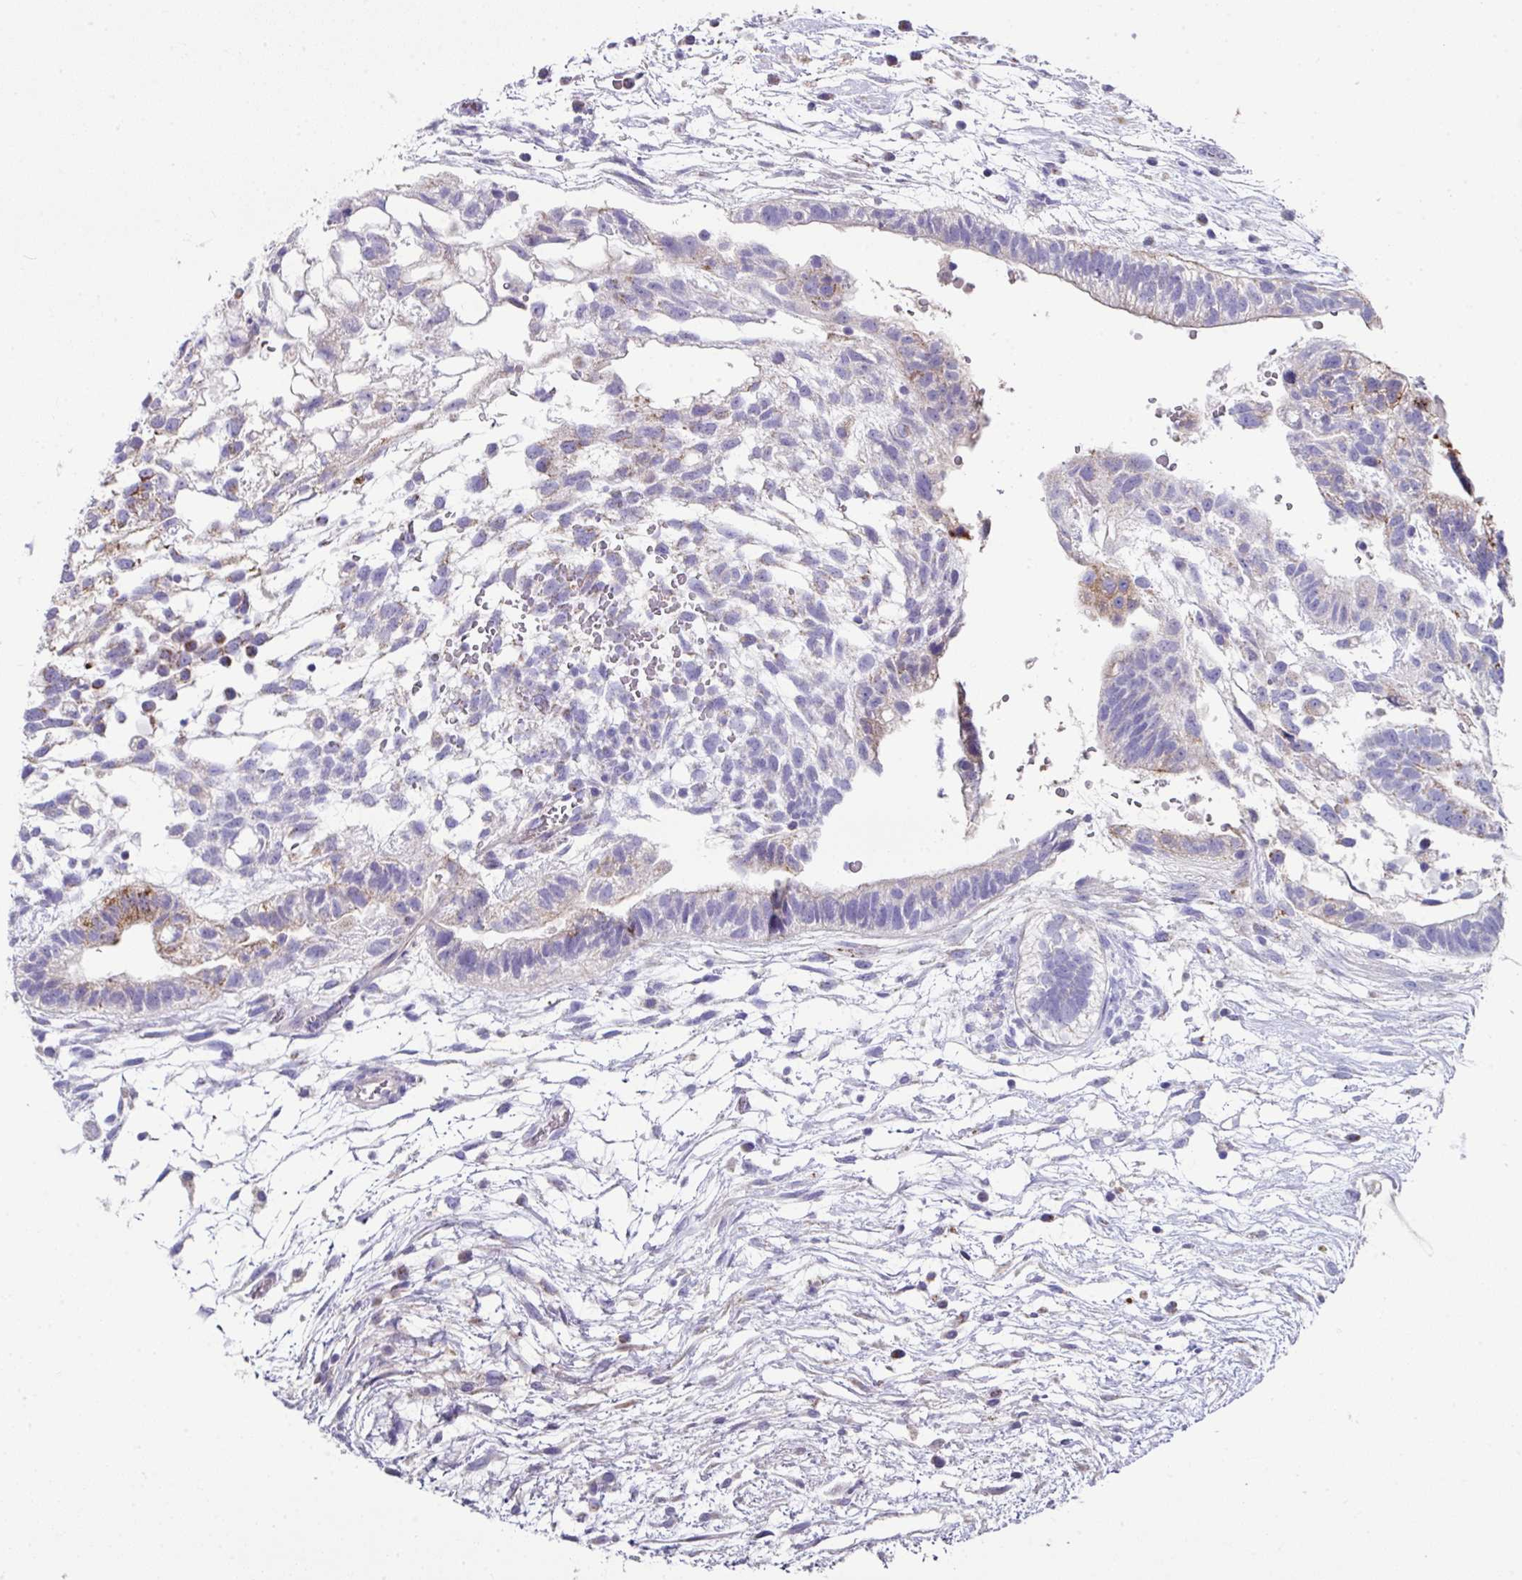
{"staining": {"intensity": "moderate", "quantity": "<25%", "location": "cytoplasmic/membranous"}, "tissue": "testis cancer", "cell_type": "Tumor cells", "image_type": "cancer", "snomed": [{"axis": "morphology", "description": "Carcinoma, Embryonal, NOS"}, {"axis": "topography", "description": "Testis"}], "caption": "The image exhibits staining of embryonal carcinoma (testis), revealing moderate cytoplasmic/membranous protein positivity (brown color) within tumor cells. Using DAB (brown) and hematoxylin (blue) stains, captured at high magnification using brightfield microscopy.", "gene": "CLDN1", "patient": {"sex": "male", "age": 32}}